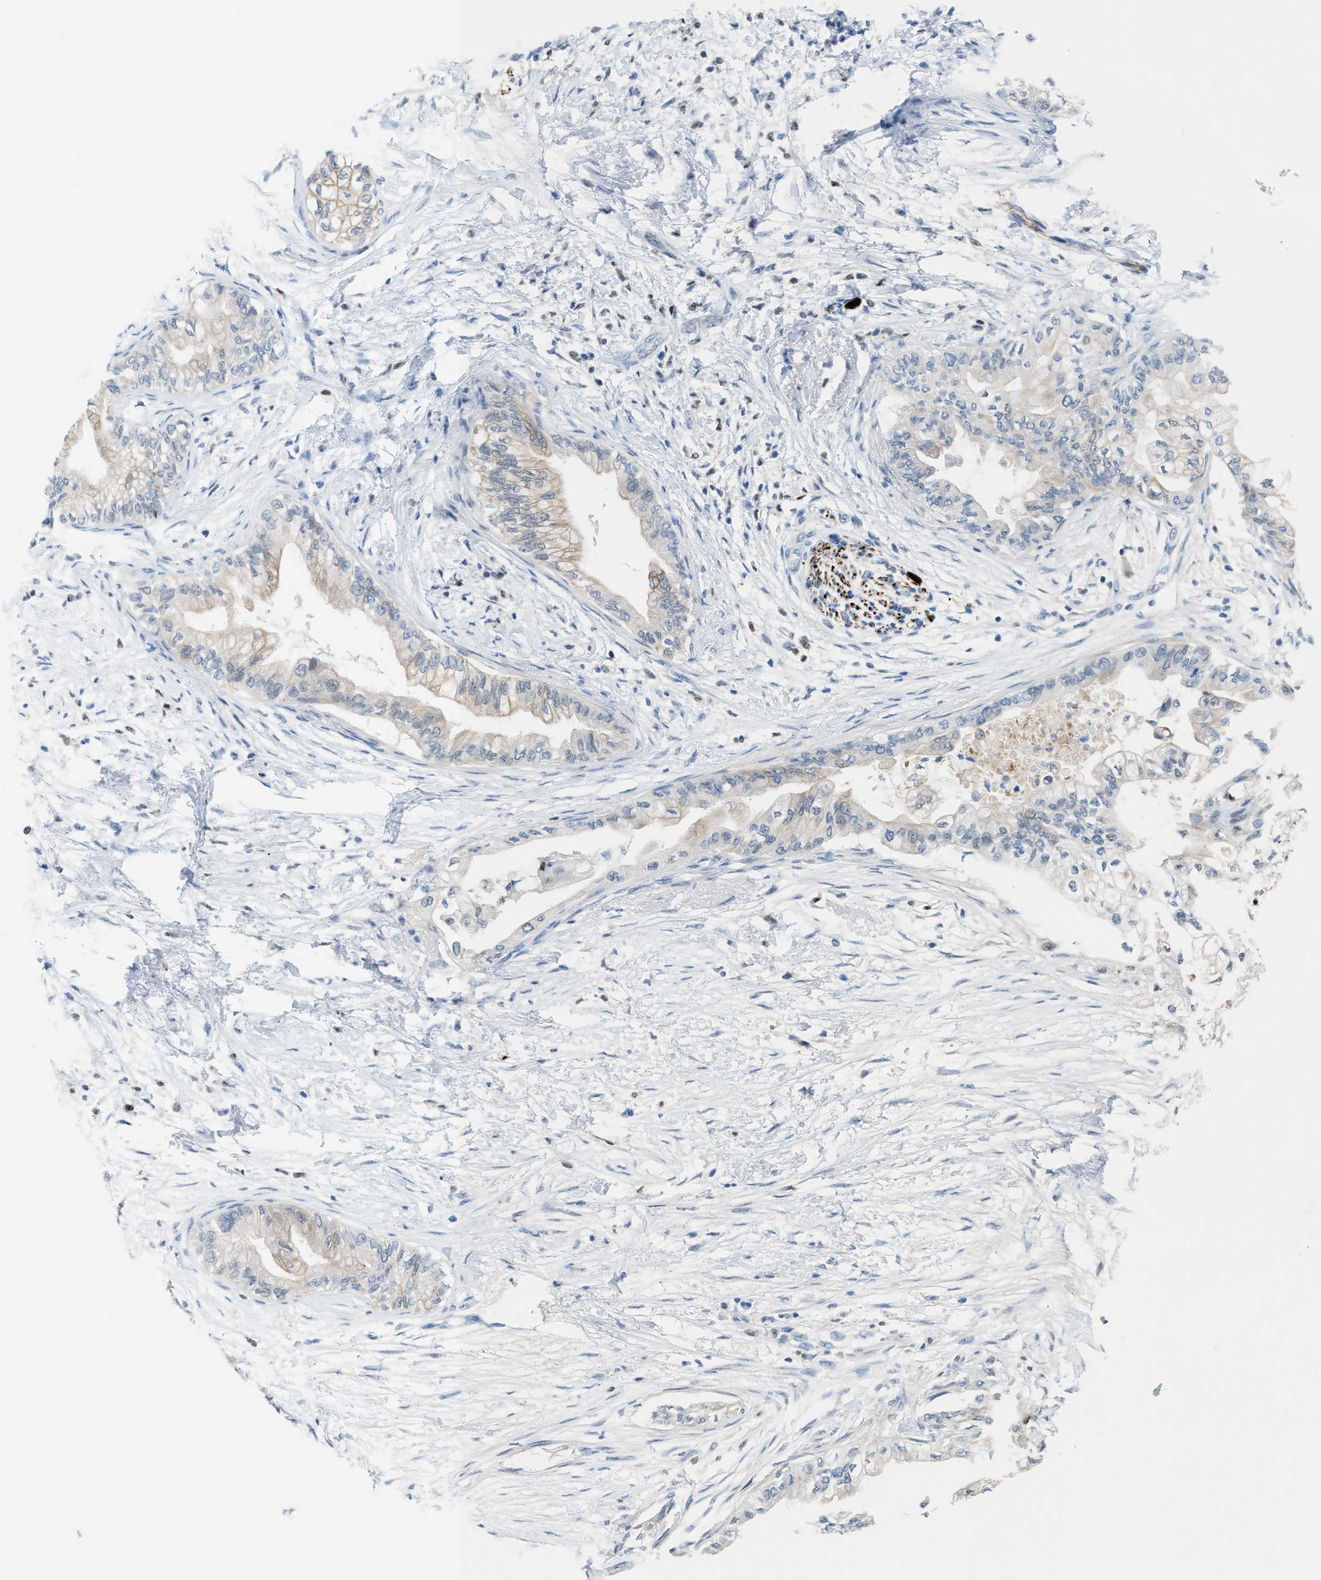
{"staining": {"intensity": "weak", "quantity": "<25%", "location": "cytoplasmic/membranous"}, "tissue": "pancreatic cancer", "cell_type": "Tumor cells", "image_type": "cancer", "snomed": [{"axis": "morphology", "description": "Normal tissue, NOS"}, {"axis": "morphology", "description": "Adenocarcinoma, NOS"}, {"axis": "topography", "description": "Pancreas"}, {"axis": "topography", "description": "Duodenum"}], "caption": "Pancreatic cancer was stained to show a protein in brown. There is no significant positivity in tumor cells.", "gene": "PPM1D", "patient": {"sex": "female", "age": 60}}